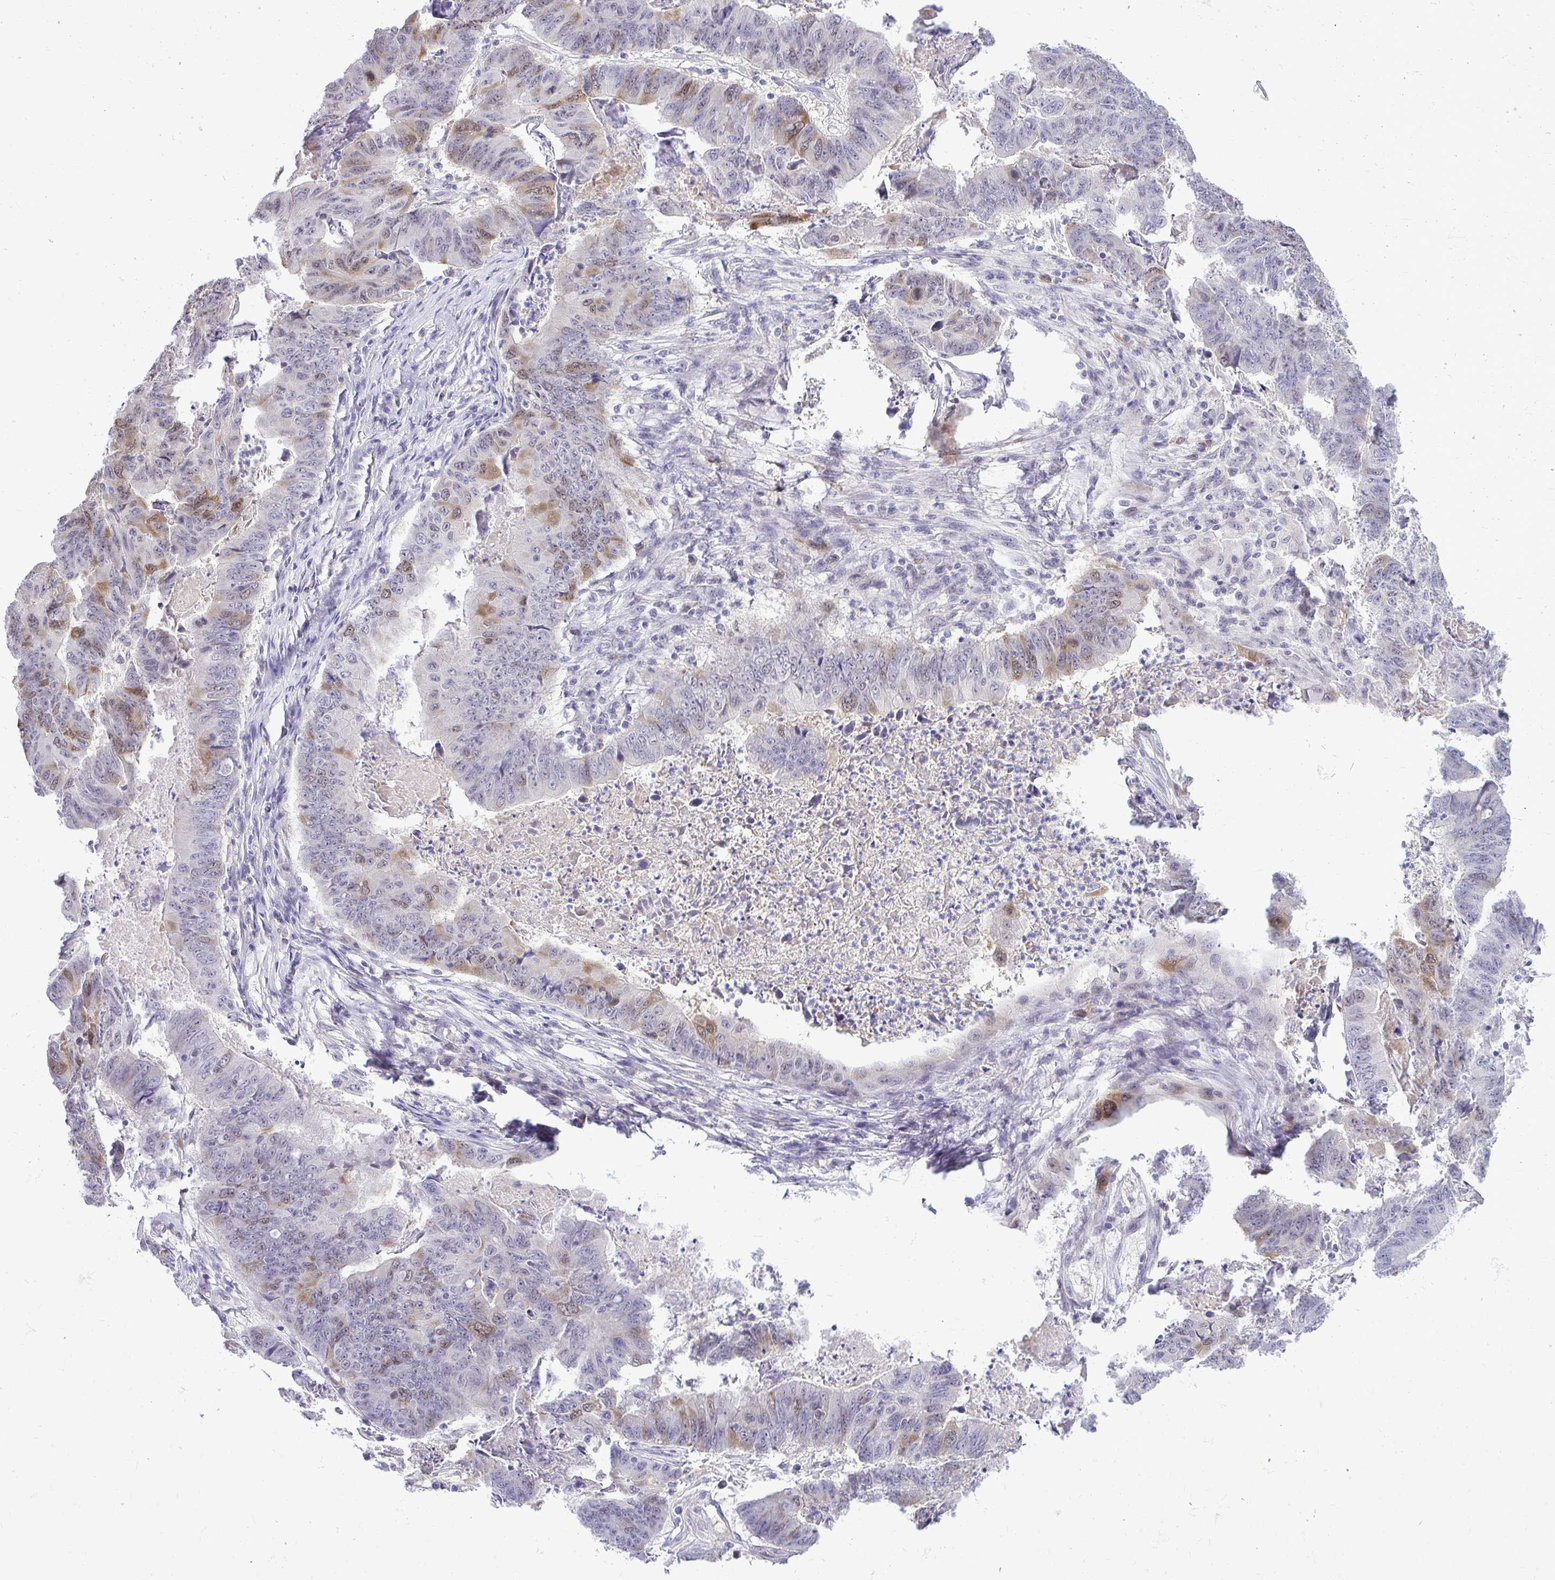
{"staining": {"intensity": "moderate", "quantity": "<25%", "location": "cytoplasmic/membranous,nuclear"}, "tissue": "stomach cancer", "cell_type": "Tumor cells", "image_type": "cancer", "snomed": [{"axis": "morphology", "description": "Adenocarcinoma, NOS"}, {"axis": "topography", "description": "Stomach, lower"}], "caption": "DAB immunohistochemical staining of human stomach adenocarcinoma displays moderate cytoplasmic/membranous and nuclear protein positivity in approximately <25% of tumor cells.", "gene": "CDC20", "patient": {"sex": "male", "age": 77}}